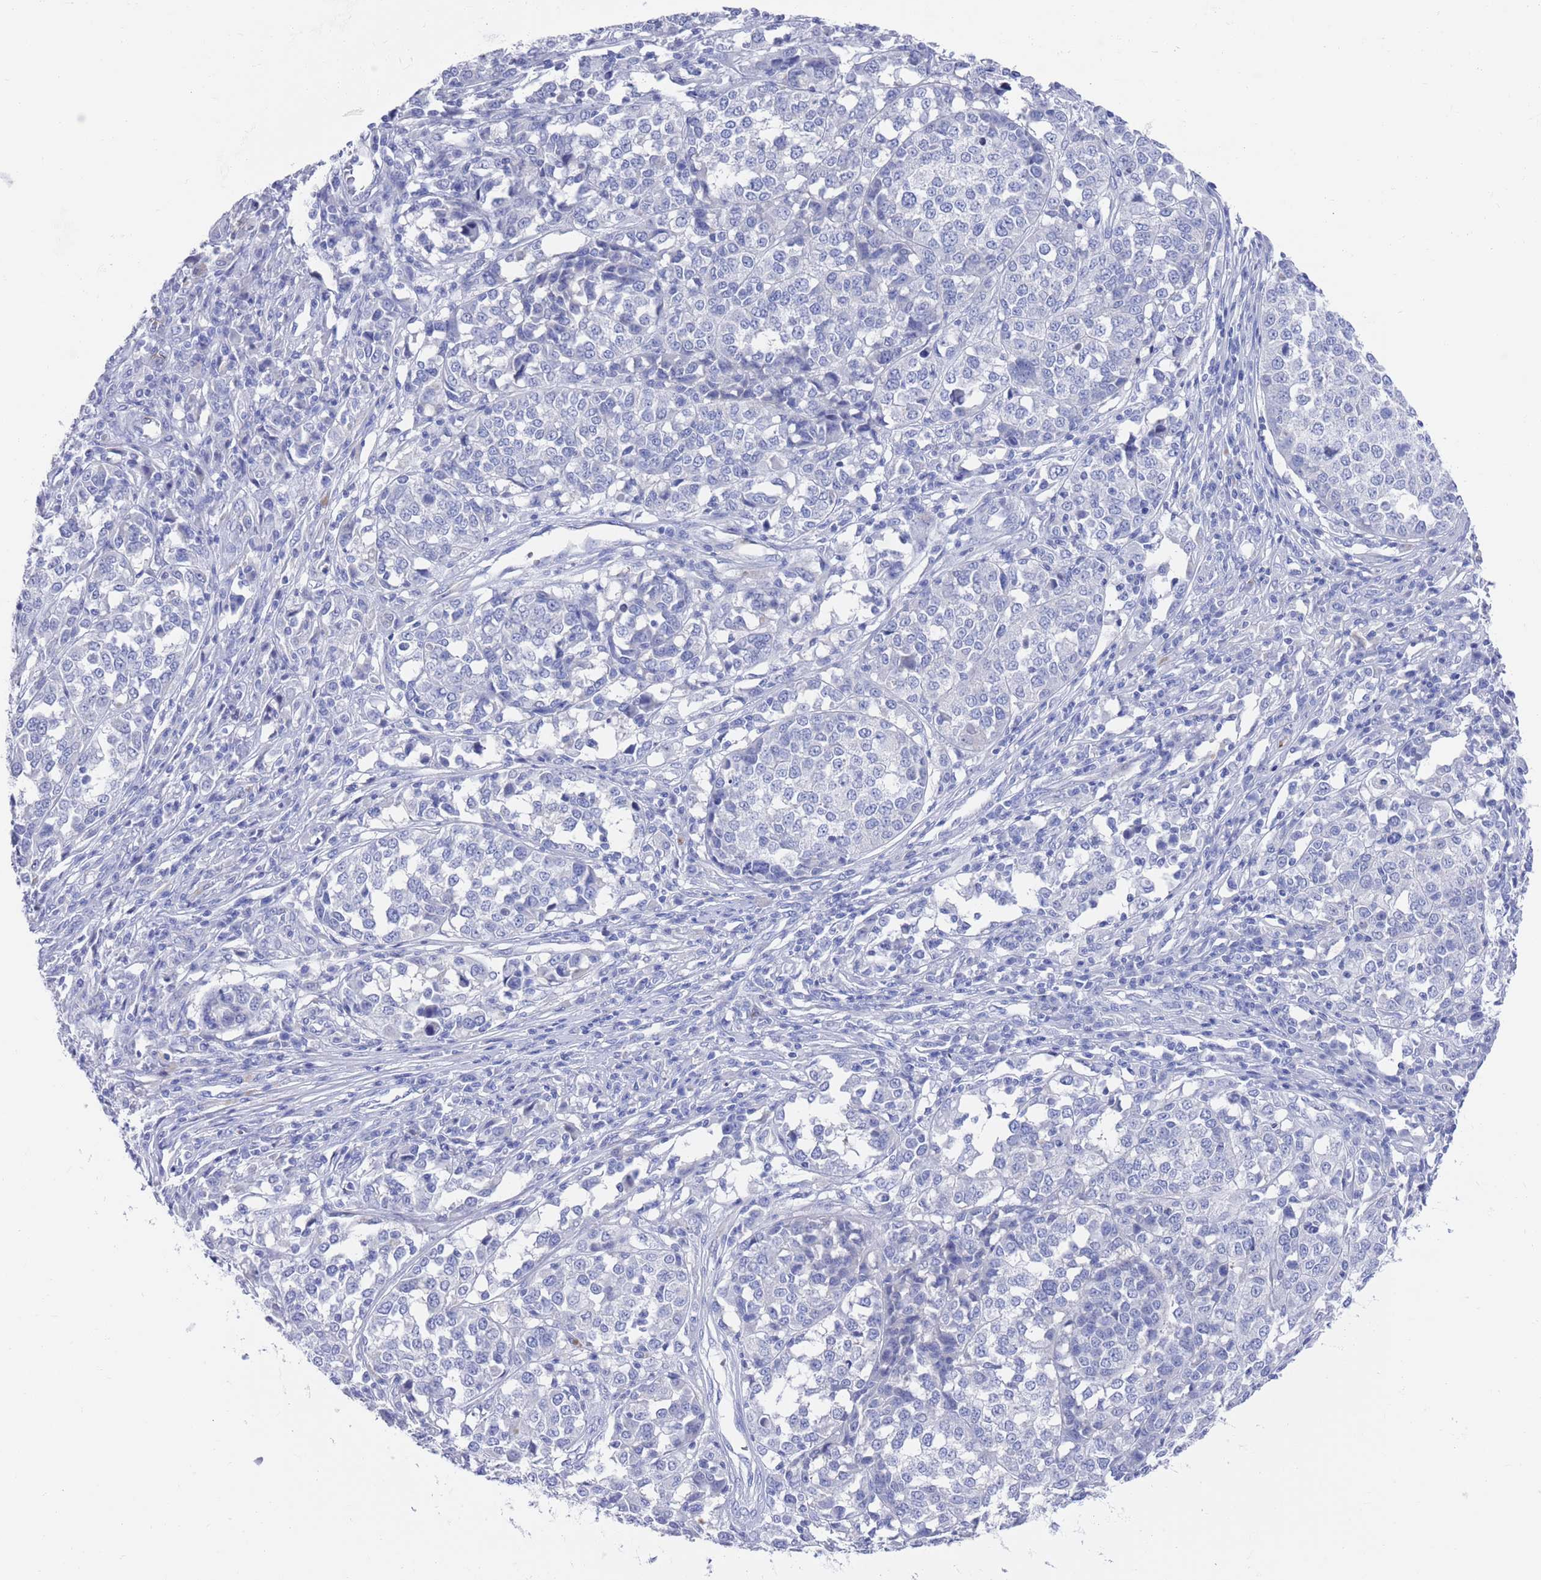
{"staining": {"intensity": "negative", "quantity": "none", "location": "none"}, "tissue": "melanoma", "cell_type": "Tumor cells", "image_type": "cancer", "snomed": [{"axis": "morphology", "description": "Malignant melanoma, Metastatic site"}, {"axis": "topography", "description": "Lymph node"}], "caption": "The micrograph reveals no staining of tumor cells in malignant melanoma (metastatic site).", "gene": "MTMR2", "patient": {"sex": "male", "age": 44}}